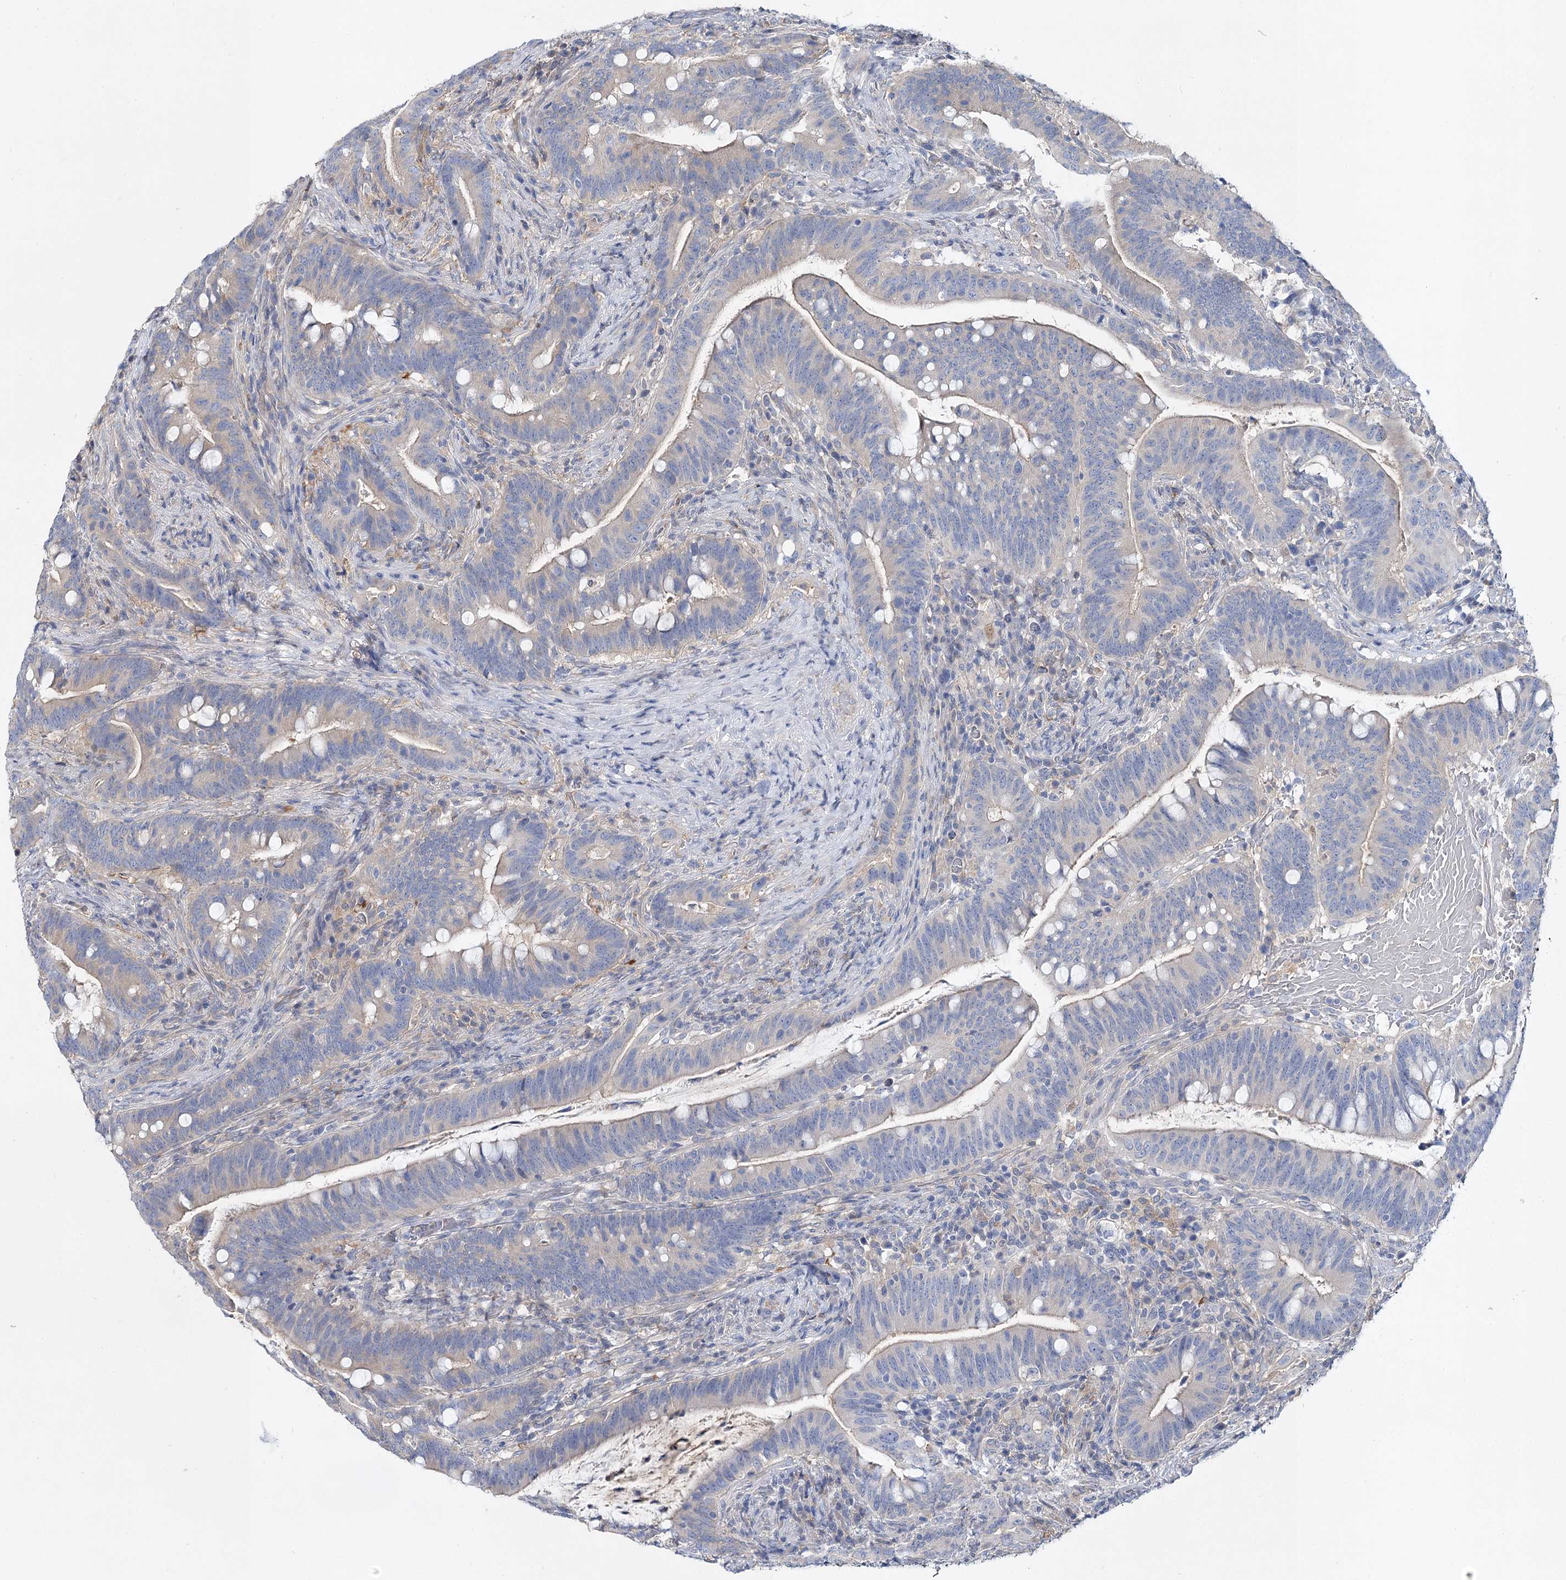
{"staining": {"intensity": "negative", "quantity": "none", "location": "none"}, "tissue": "colorectal cancer", "cell_type": "Tumor cells", "image_type": "cancer", "snomed": [{"axis": "morphology", "description": "Adenocarcinoma, NOS"}, {"axis": "topography", "description": "Colon"}], "caption": "Colorectal cancer (adenocarcinoma) was stained to show a protein in brown. There is no significant expression in tumor cells. (DAB IHC with hematoxylin counter stain).", "gene": "UGP2", "patient": {"sex": "female", "age": 66}}